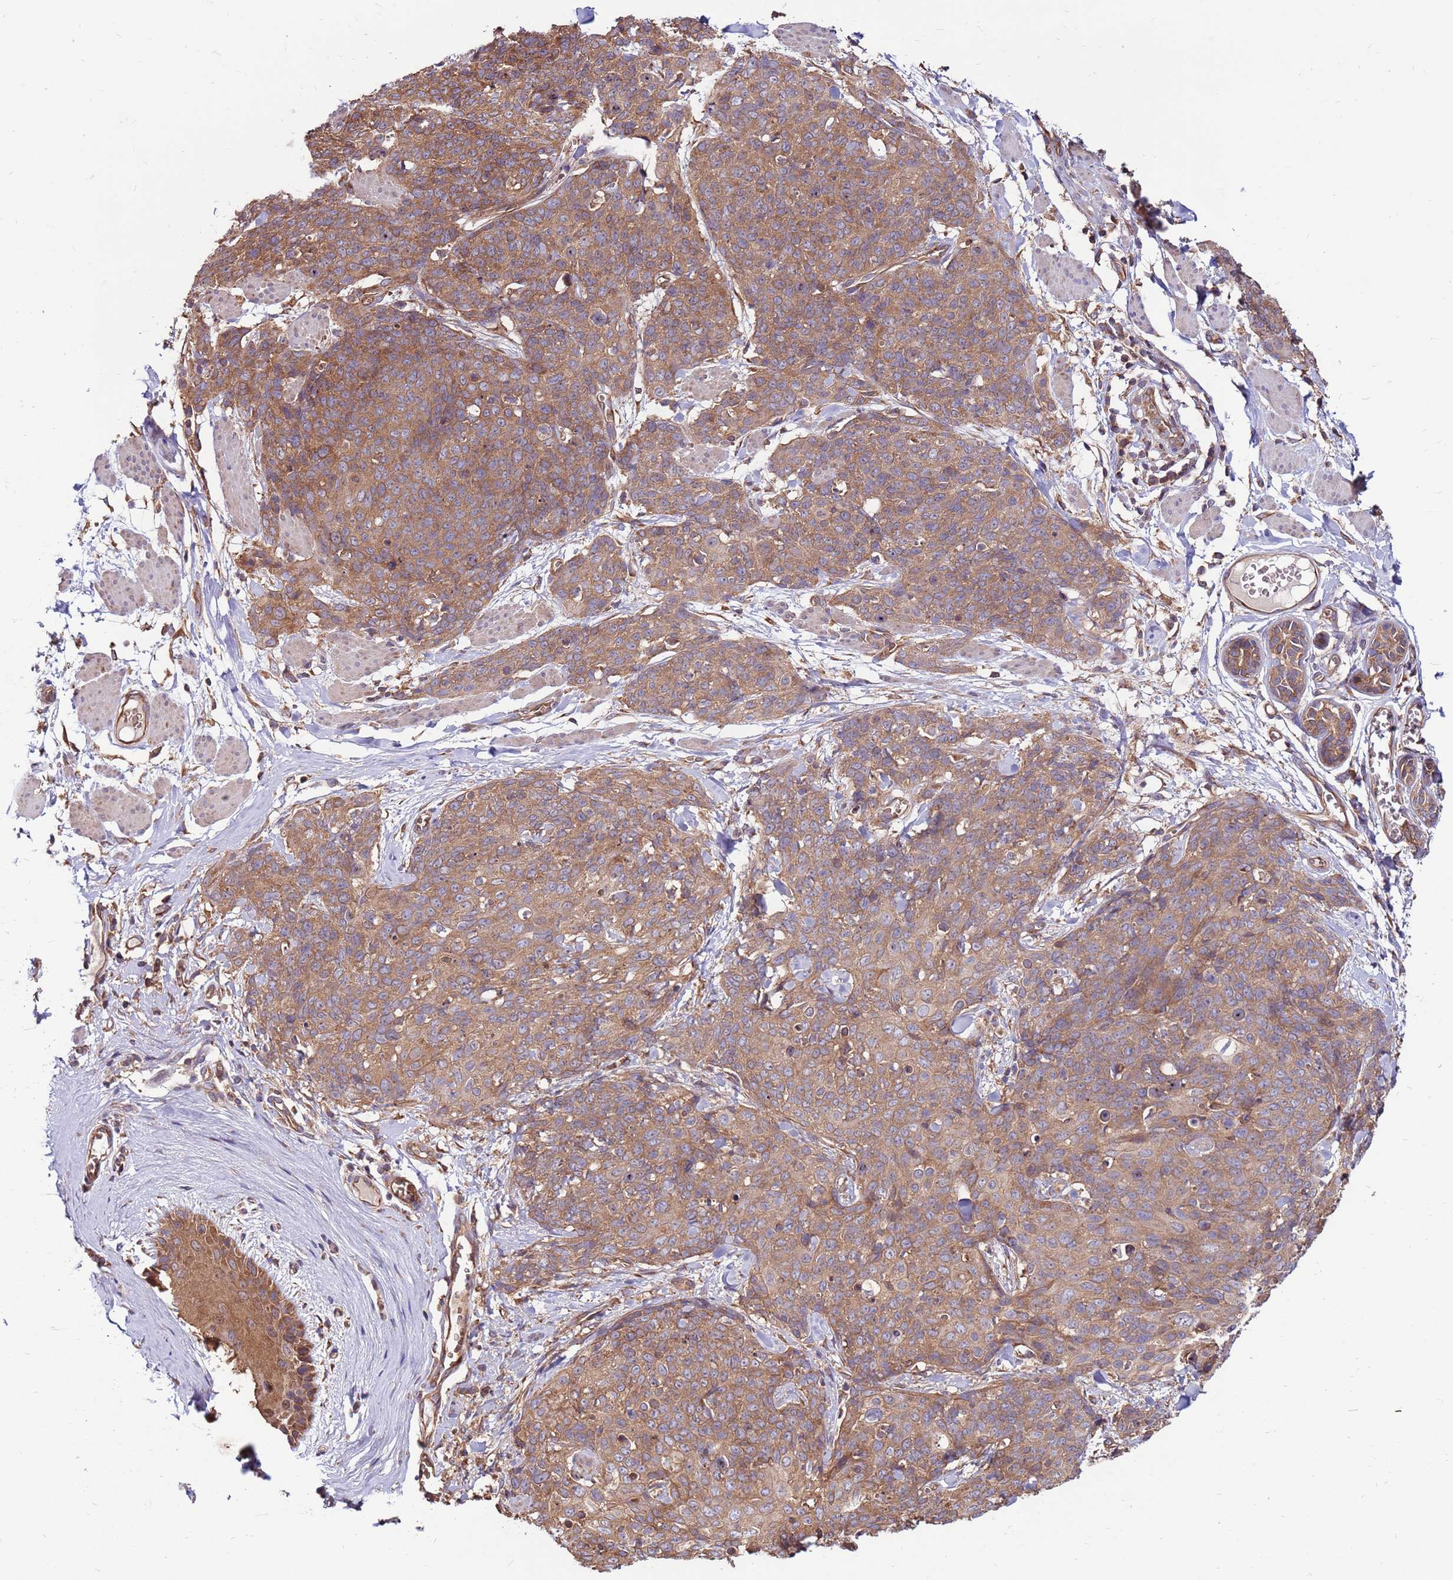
{"staining": {"intensity": "moderate", "quantity": ">75%", "location": "cytoplasmic/membranous"}, "tissue": "skin cancer", "cell_type": "Tumor cells", "image_type": "cancer", "snomed": [{"axis": "morphology", "description": "Squamous cell carcinoma, NOS"}, {"axis": "topography", "description": "Skin"}, {"axis": "topography", "description": "Vulva"}], "caption": "This is an image of immunohistochemistry staining of skin cancer, which shows moderate expression in the cytoplasmic/membranous of tumor cells.", "gene": "SLC44A5", "patient": {"sex": "female", "age": 85}}